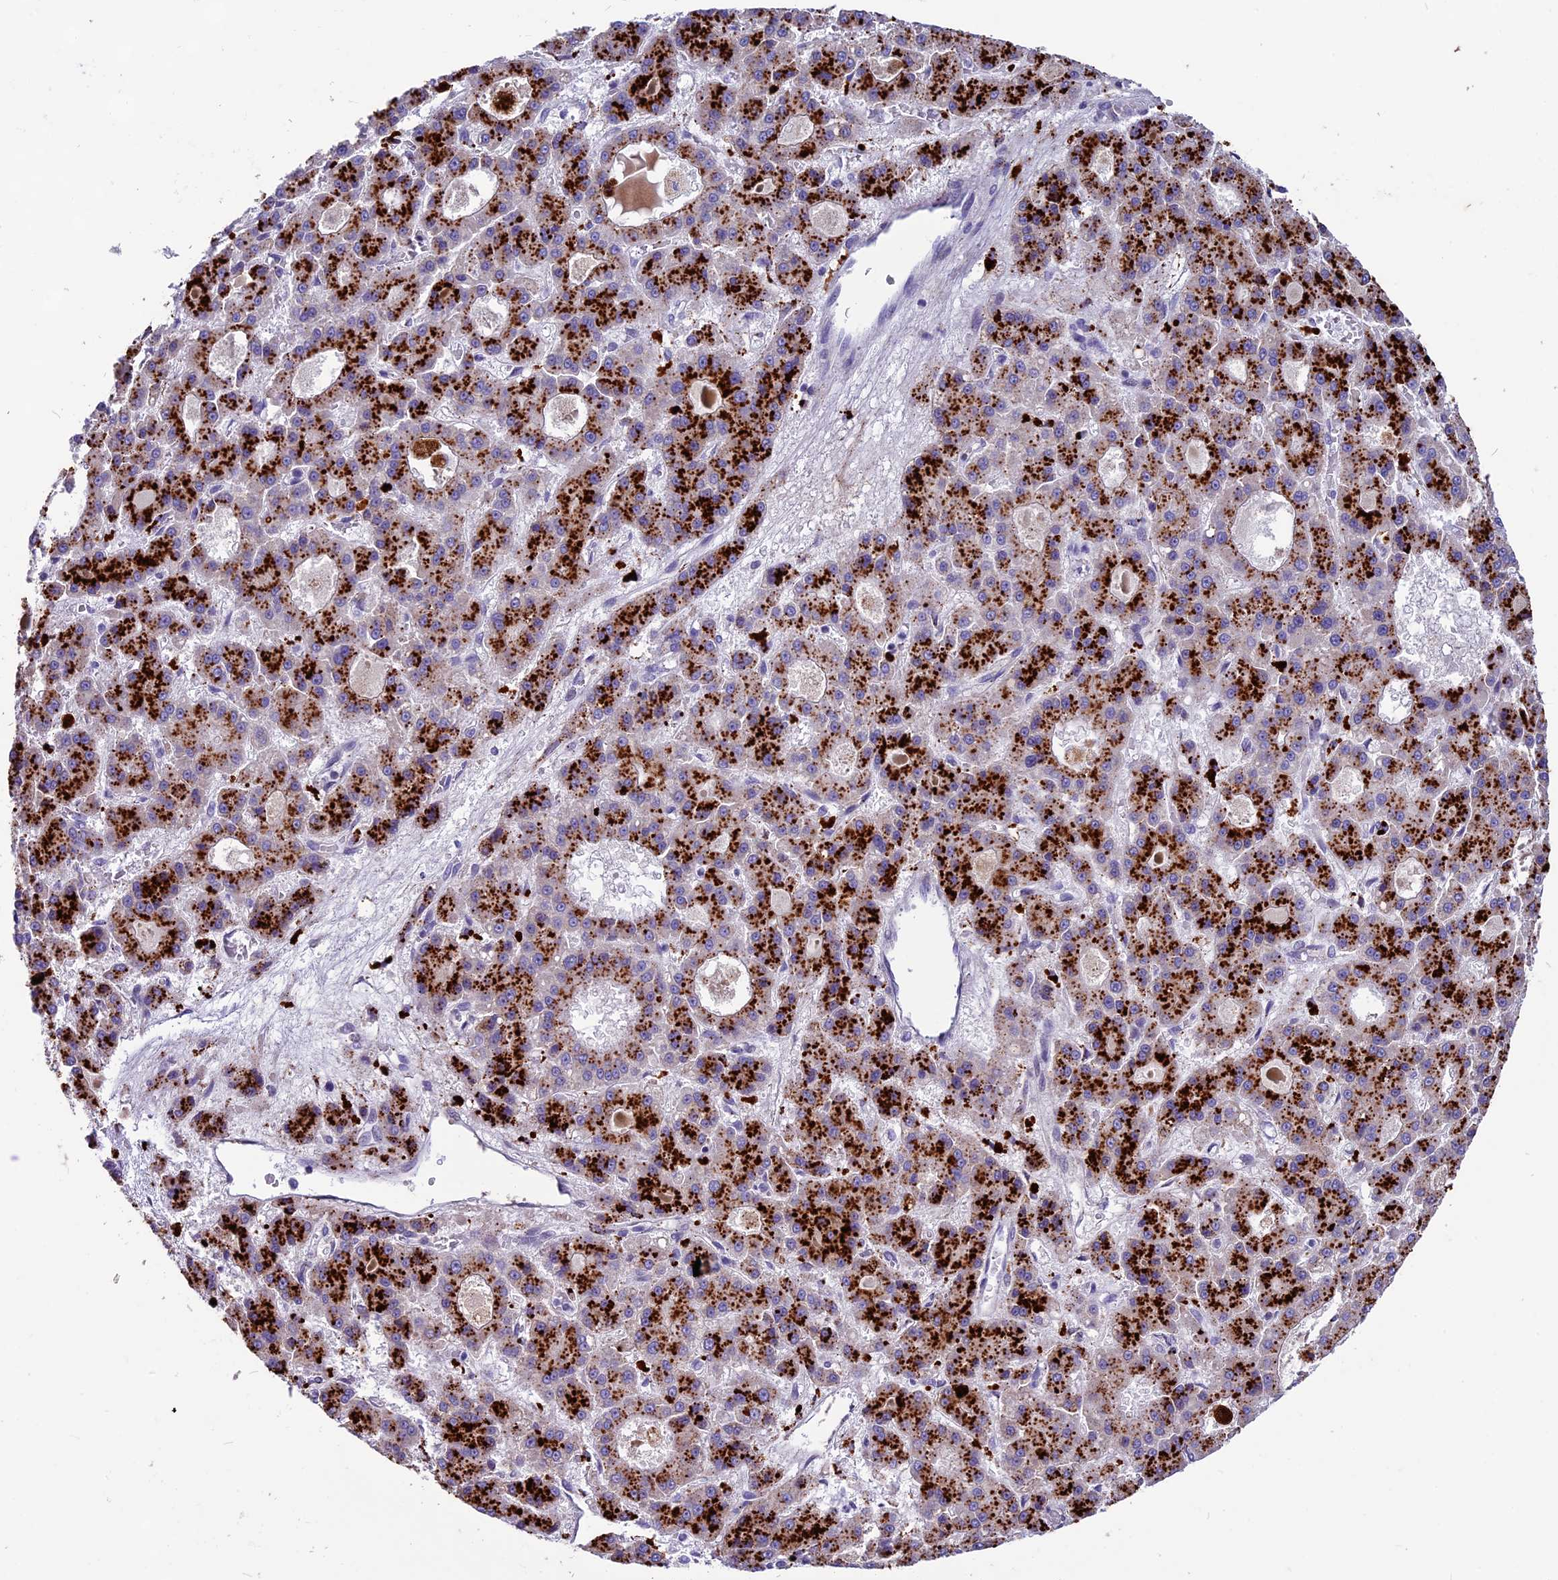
{"staining": {"intensity": "strong", "quantity": ">75%", "location": "cytoplasmic/membranous"}, "tissue": "liver cancer", "cell_type": "Tumor cells", "image_type": "cancer", "snomed": [{"axis": "morphology", "description": "Carcinoma, Hepatocellular, NOS"}, {"axis": "topography", "description": "Liver"}], "caption": "Brown immunohistochemical staining in human liver cancer reveals strong cytoplasmic/membranous staining in approximately >75% of tumor cells.", "gene": "THRSP", "patient": {"sex": "male", "age": 70}}